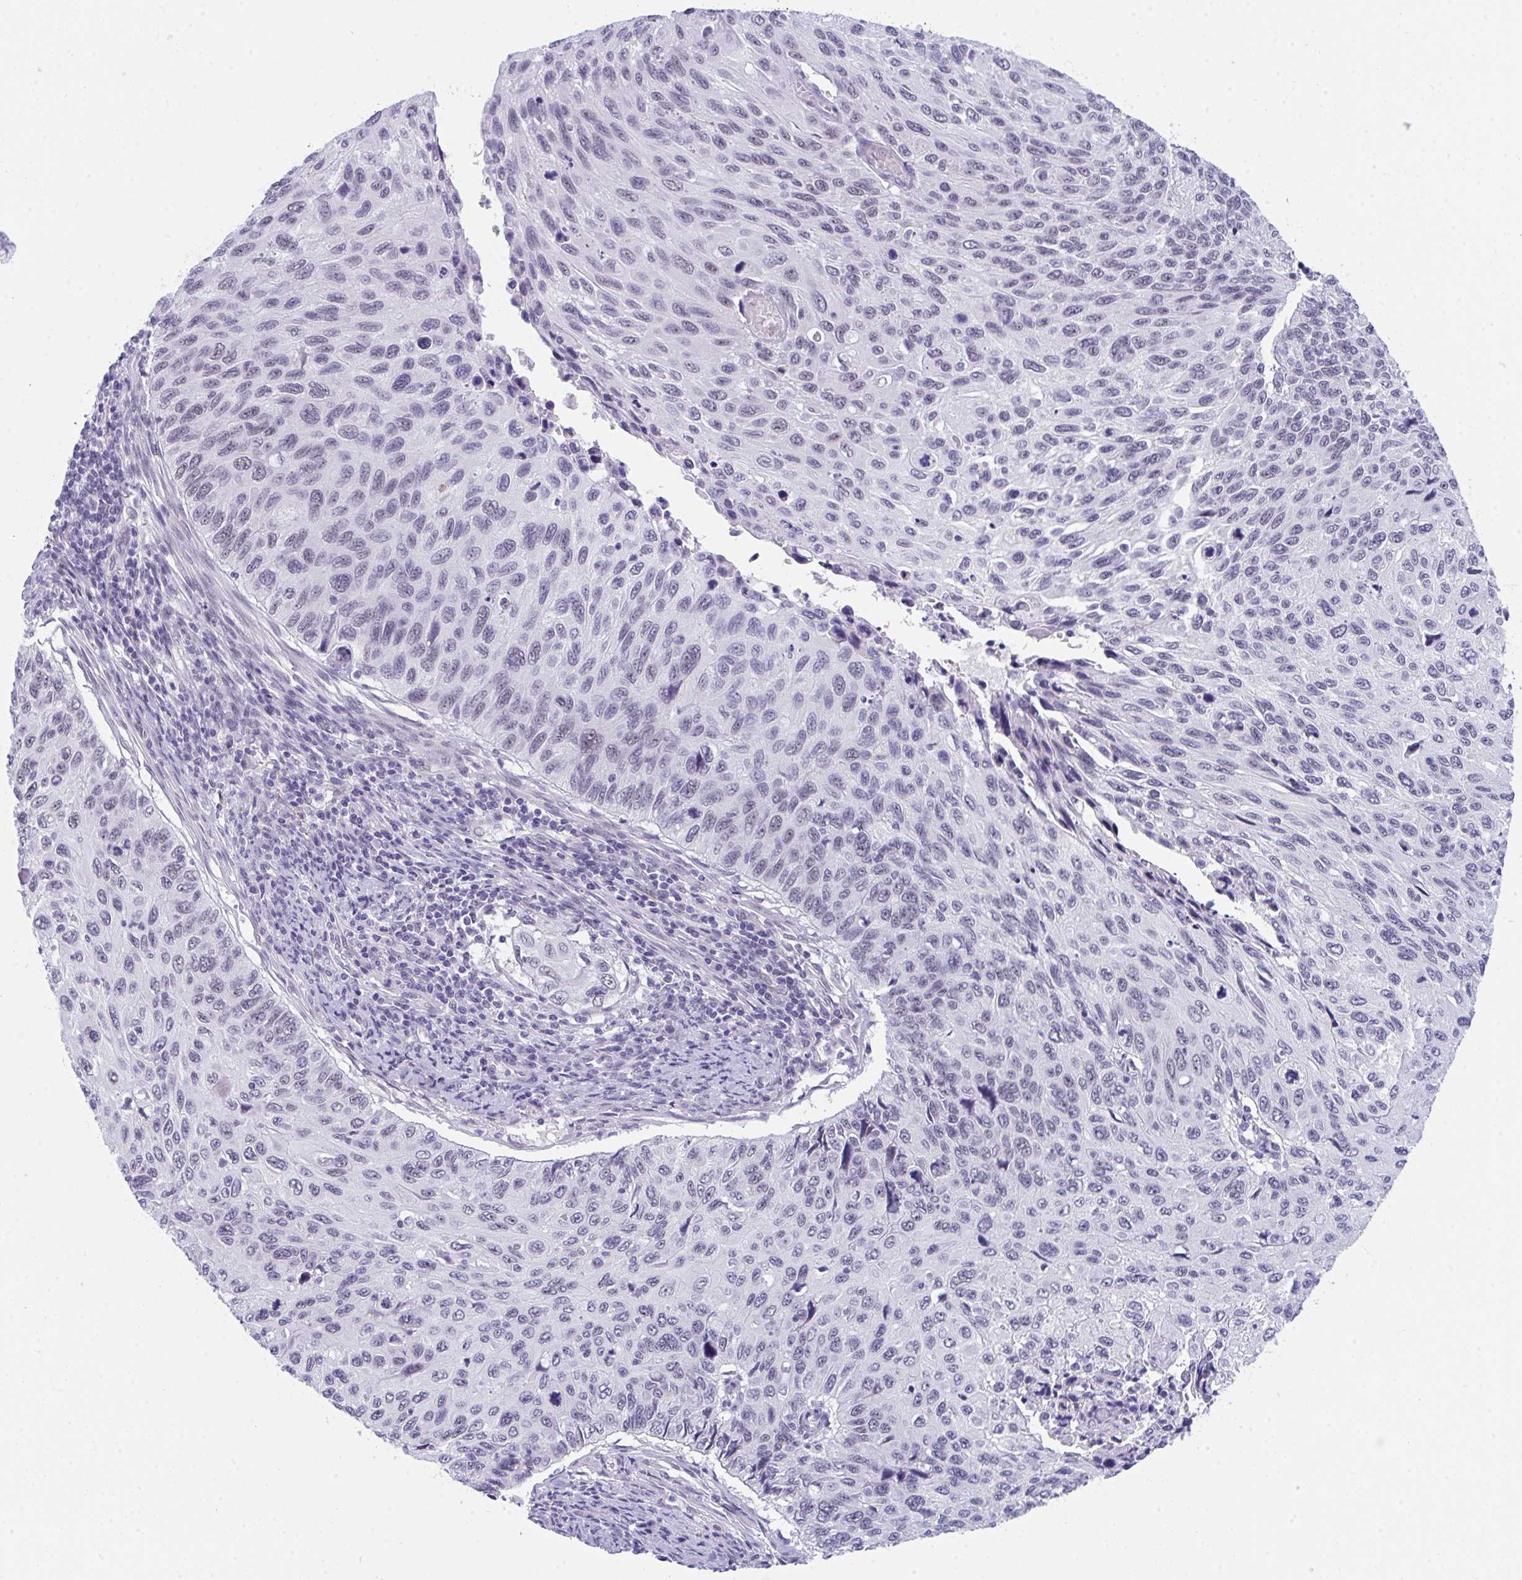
{"staining": {"intensity": "weak", "quantity": "<25%", "location": "nuclear"}, "tissue": "cervical cancer", "cell_type": "Tumor cells", "image_type": "cancer", "snomed": [{"axis": "morphology", "description": "Squamous cell carcinoma, NOS"}, {"axis": "topography", "description": "Cervix"}], "caption": "Immunohistochemistry micrograph of cervical squamous cell carcinoma stained for a protein (brown), which displays no staining in tumor cells. The staining was performed using DAB (3,3'-diaminobenzidine) to visualize the protein expression in brown, while the nuclei were stained in blue with hematoxylin (Magnification: 20x).", "gene": "CDK13", "patient": {"sex": "female", "age": 70}}